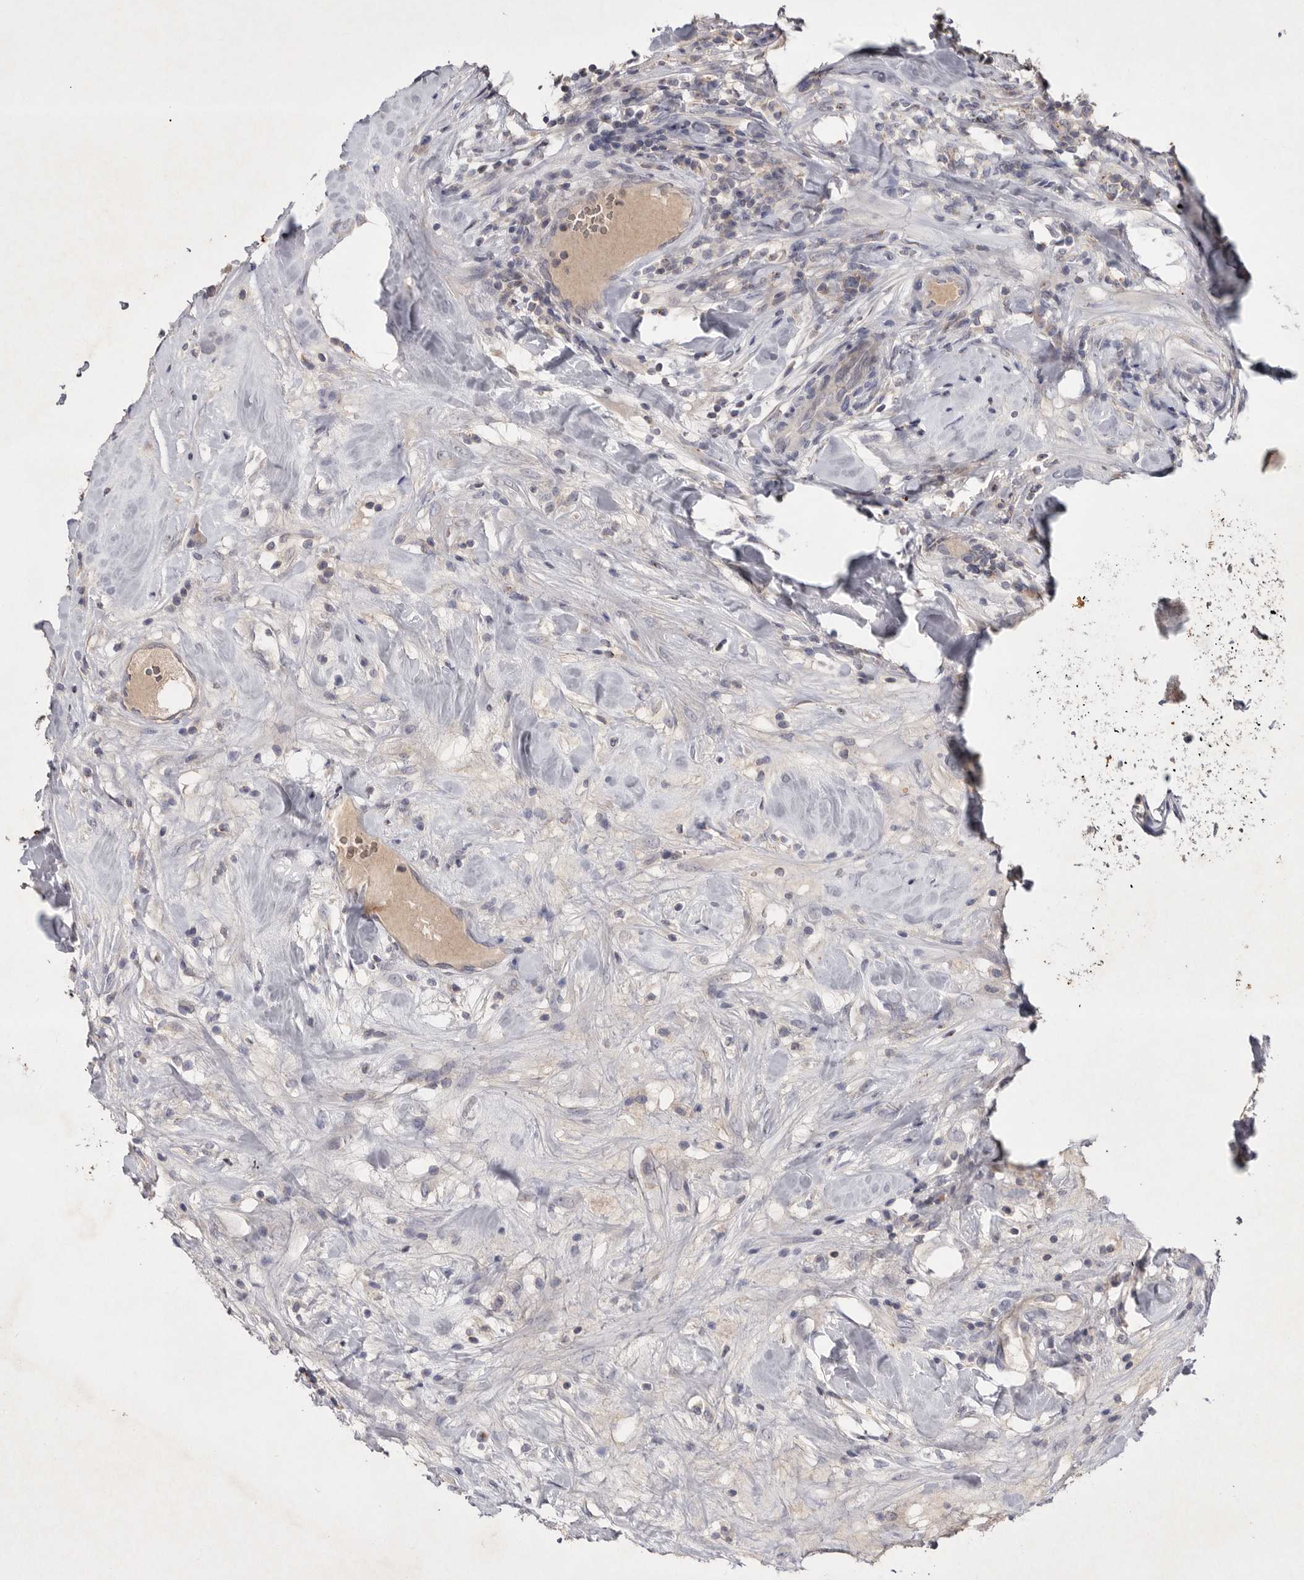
{"staining": {"intensity": "negative", "quantity": "none", "location": "none"}, "tissue": "breast cancer", "cell_type": "Tumor cells", "image_type": "cancer", "snomed": [{"axis": "morphology", "description": "Duct carcinoma"}, {"axis": "topography", "description": "Breast"}], "caption": "This micrograph is of breast cancer stained with immunohistochemistry to label a protein in brown with the nuclei are counter-stained blue. There is no expression in tumor cells.", "gene": "TNFSF14", "patient": {"sex": "female", "age": 37}}